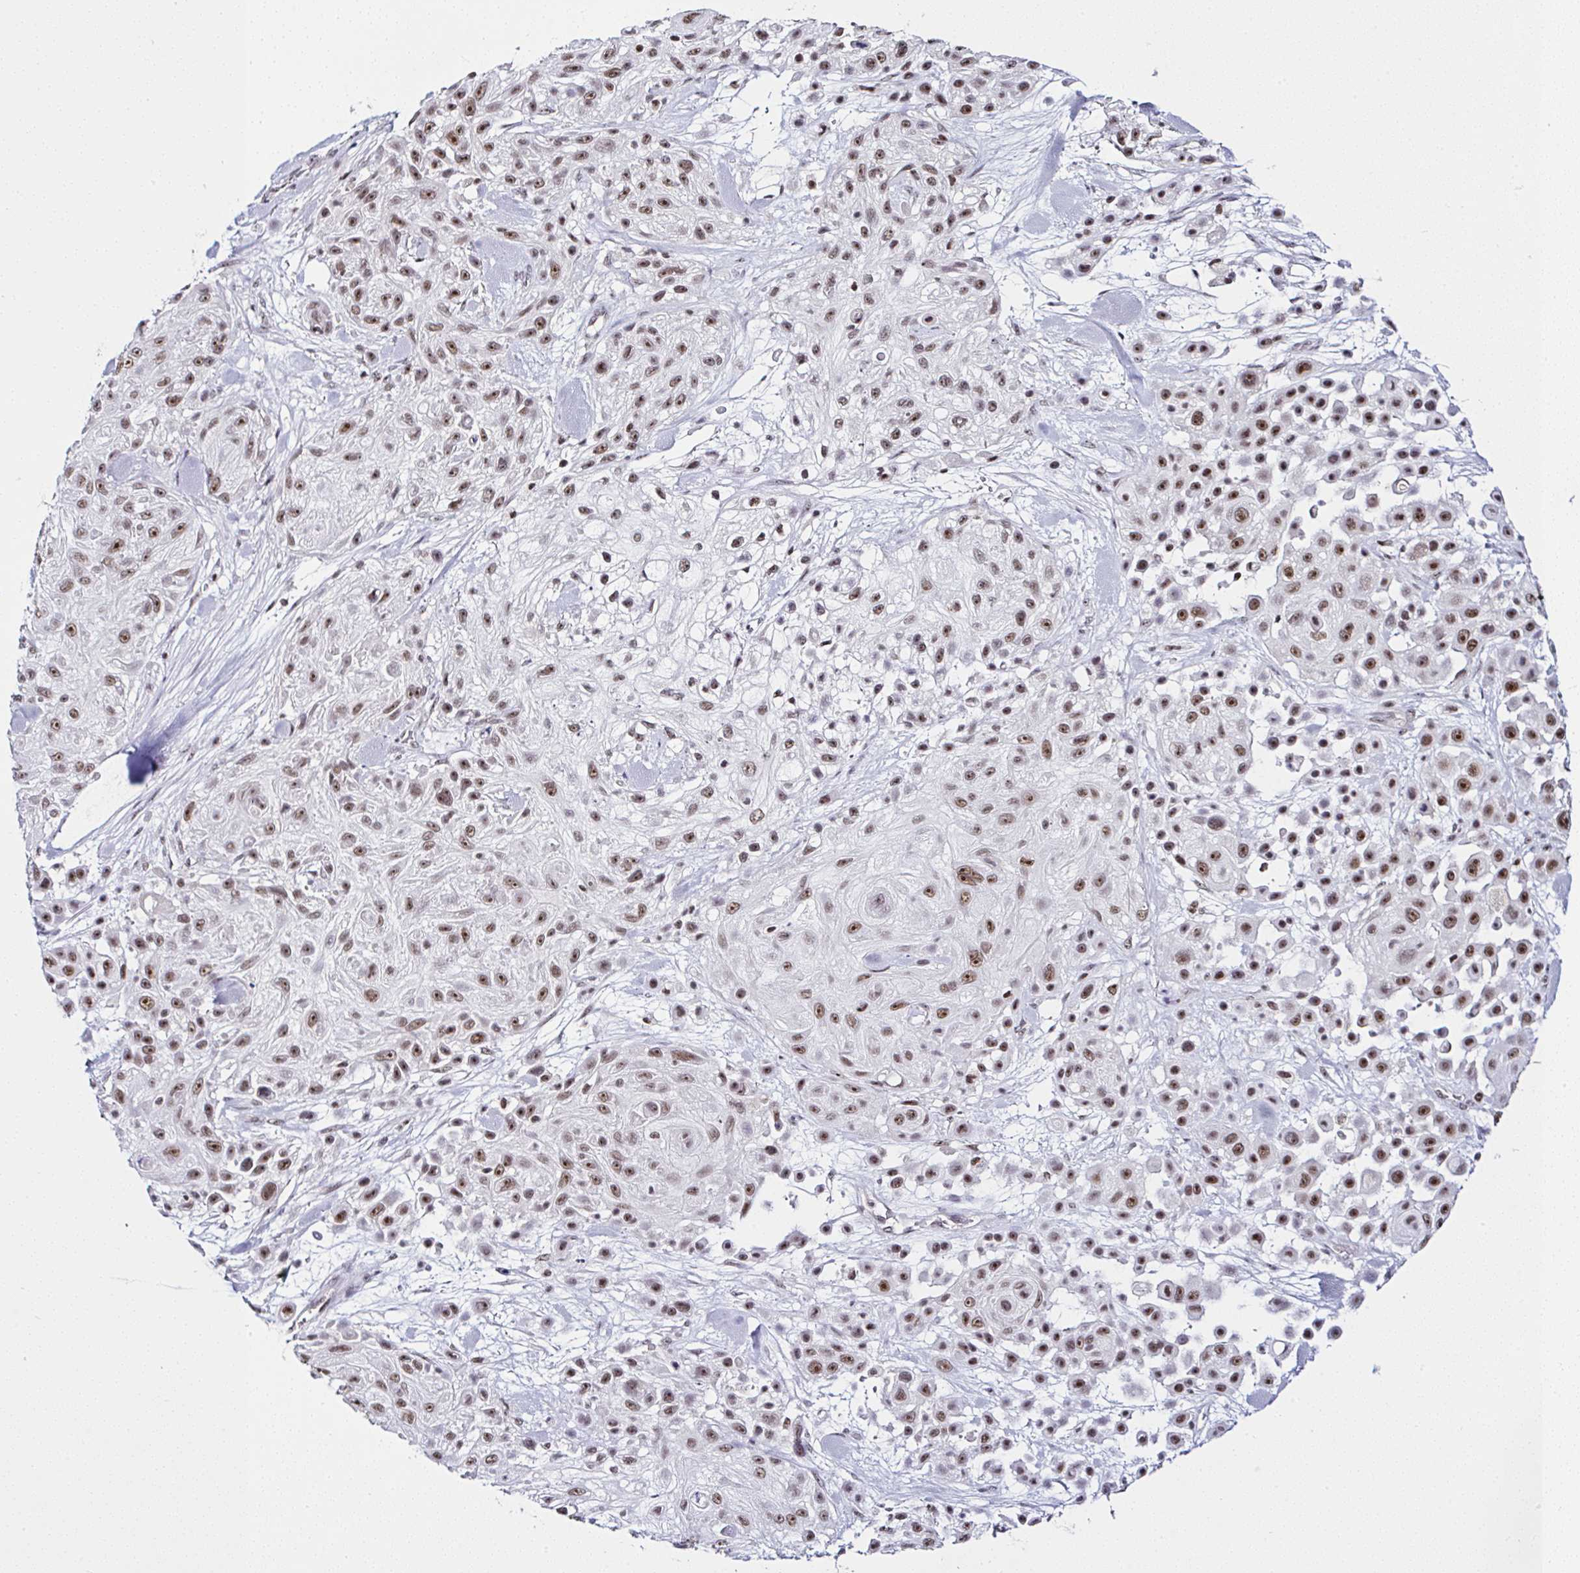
{"staining": {"intensity": "moderate", "quantity": ">75%", "location": "nuclear"}, "tissue": "skin cancer", "cell_type": "Tumor cells", "image_type": "cancer", "snomed": [{"axis": "morphology", "description": "Squamous cell carcinoma, NOS"}, {"axis": "topography", "description": "Skin"}], "caption": "Moderate nuclear staining for a protein is appreciated in approximately >75% of tumor cells of squamous cell carcinoma (skin) using immunohistochemistry.", "gene": "PTPN2", "patient": {"sex": "male", "age": 67}}